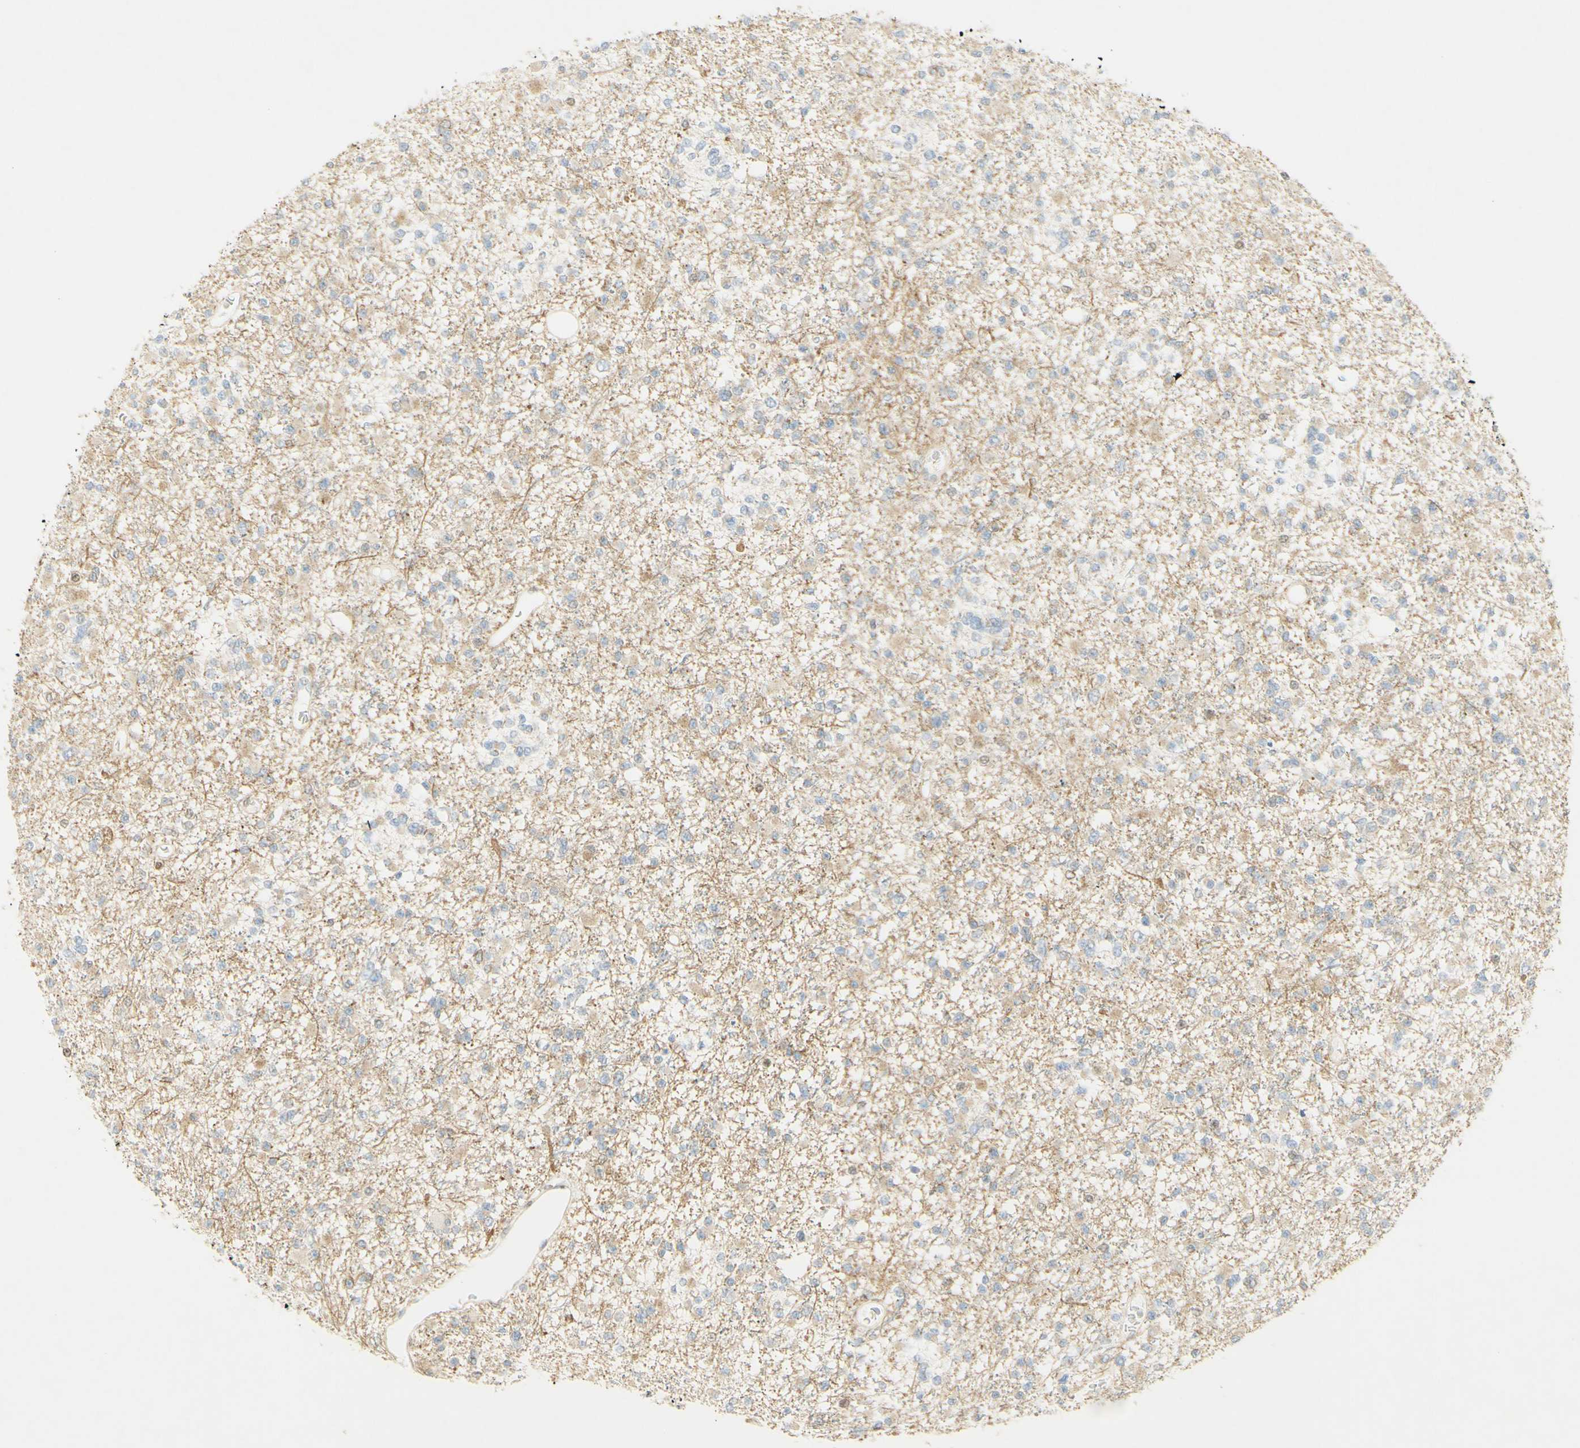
{"staining": {"intensity": "strong", "quantity": "<25%", "location": "nuclear"}, "tissue": "glioma", "cell_type": "Tumor cells", "image_type": "cancer", "snomed": [{"axis": "morphology", "description": "Glioma, malignant, Low grade"}, {"axis": "topography", "description": "Brain"}], "caption": "The histopathology image shows a brown stain indicating the presence of a protein in the nuclear of tumor cells in low-grade glioma (malignant).", "gene": "E2F1", "patient": {"sex": "female", "age": 22}}